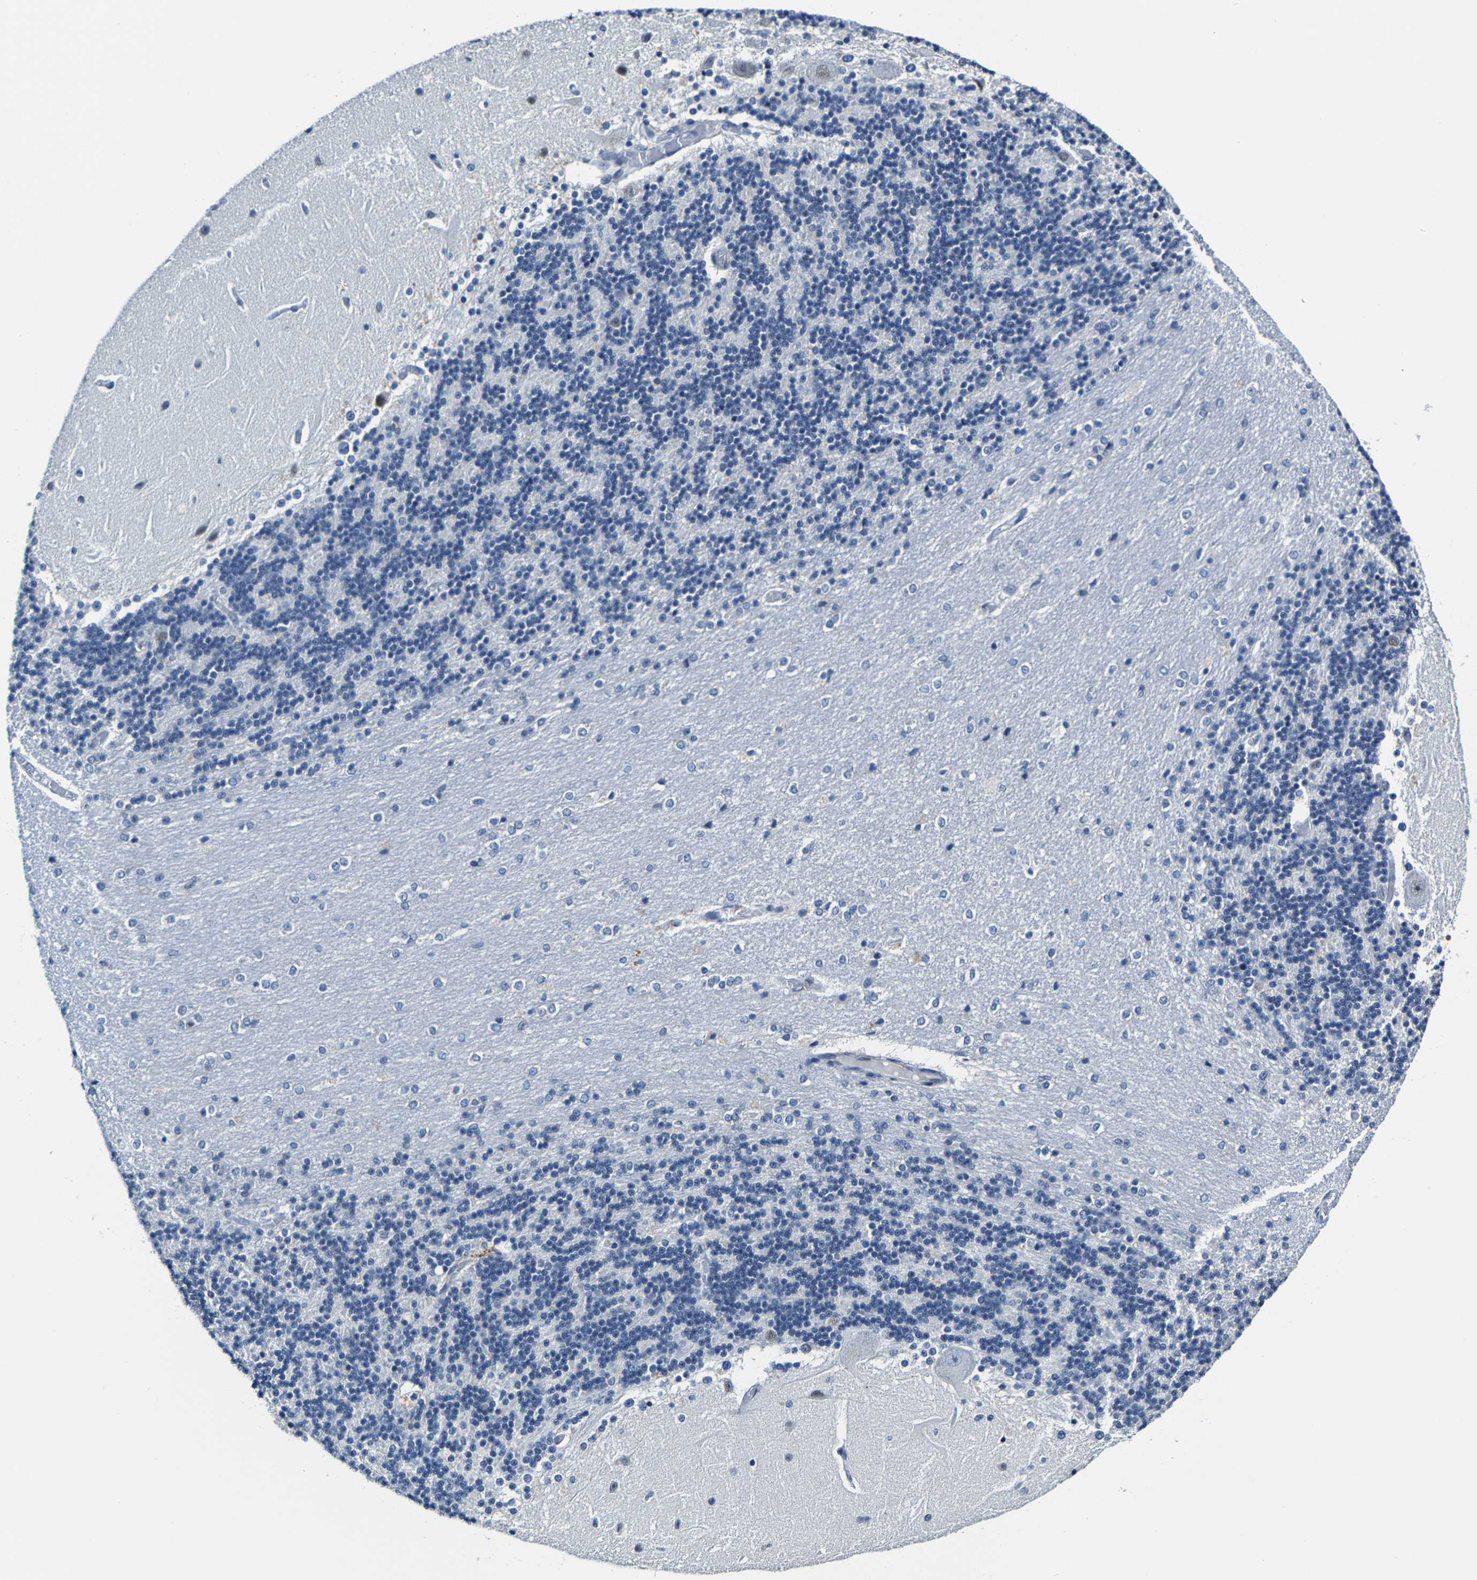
{"staining": {"intensity": "negative", "quantity": "none", "location": "none"}, "tissue": "cerebellum", "cell_type": "Cells in granular layer", "image_type": "normal", "snomed": [{"axis": "morphology", "description": "Normal tissue, NOS"}, {"axis": "topography", "description": "Cerebellum"}], "caption": "Image shows no significant protein positivity in cells in granular layer of normal cerebellum. The staining was performed using DAB to visualize the protein expression in brown, while the nuclei were stained in blue with hematoxylin (Magnification: 20x).", "gene": "METTL1", "patient": {"sex": "female", "age": 54}}